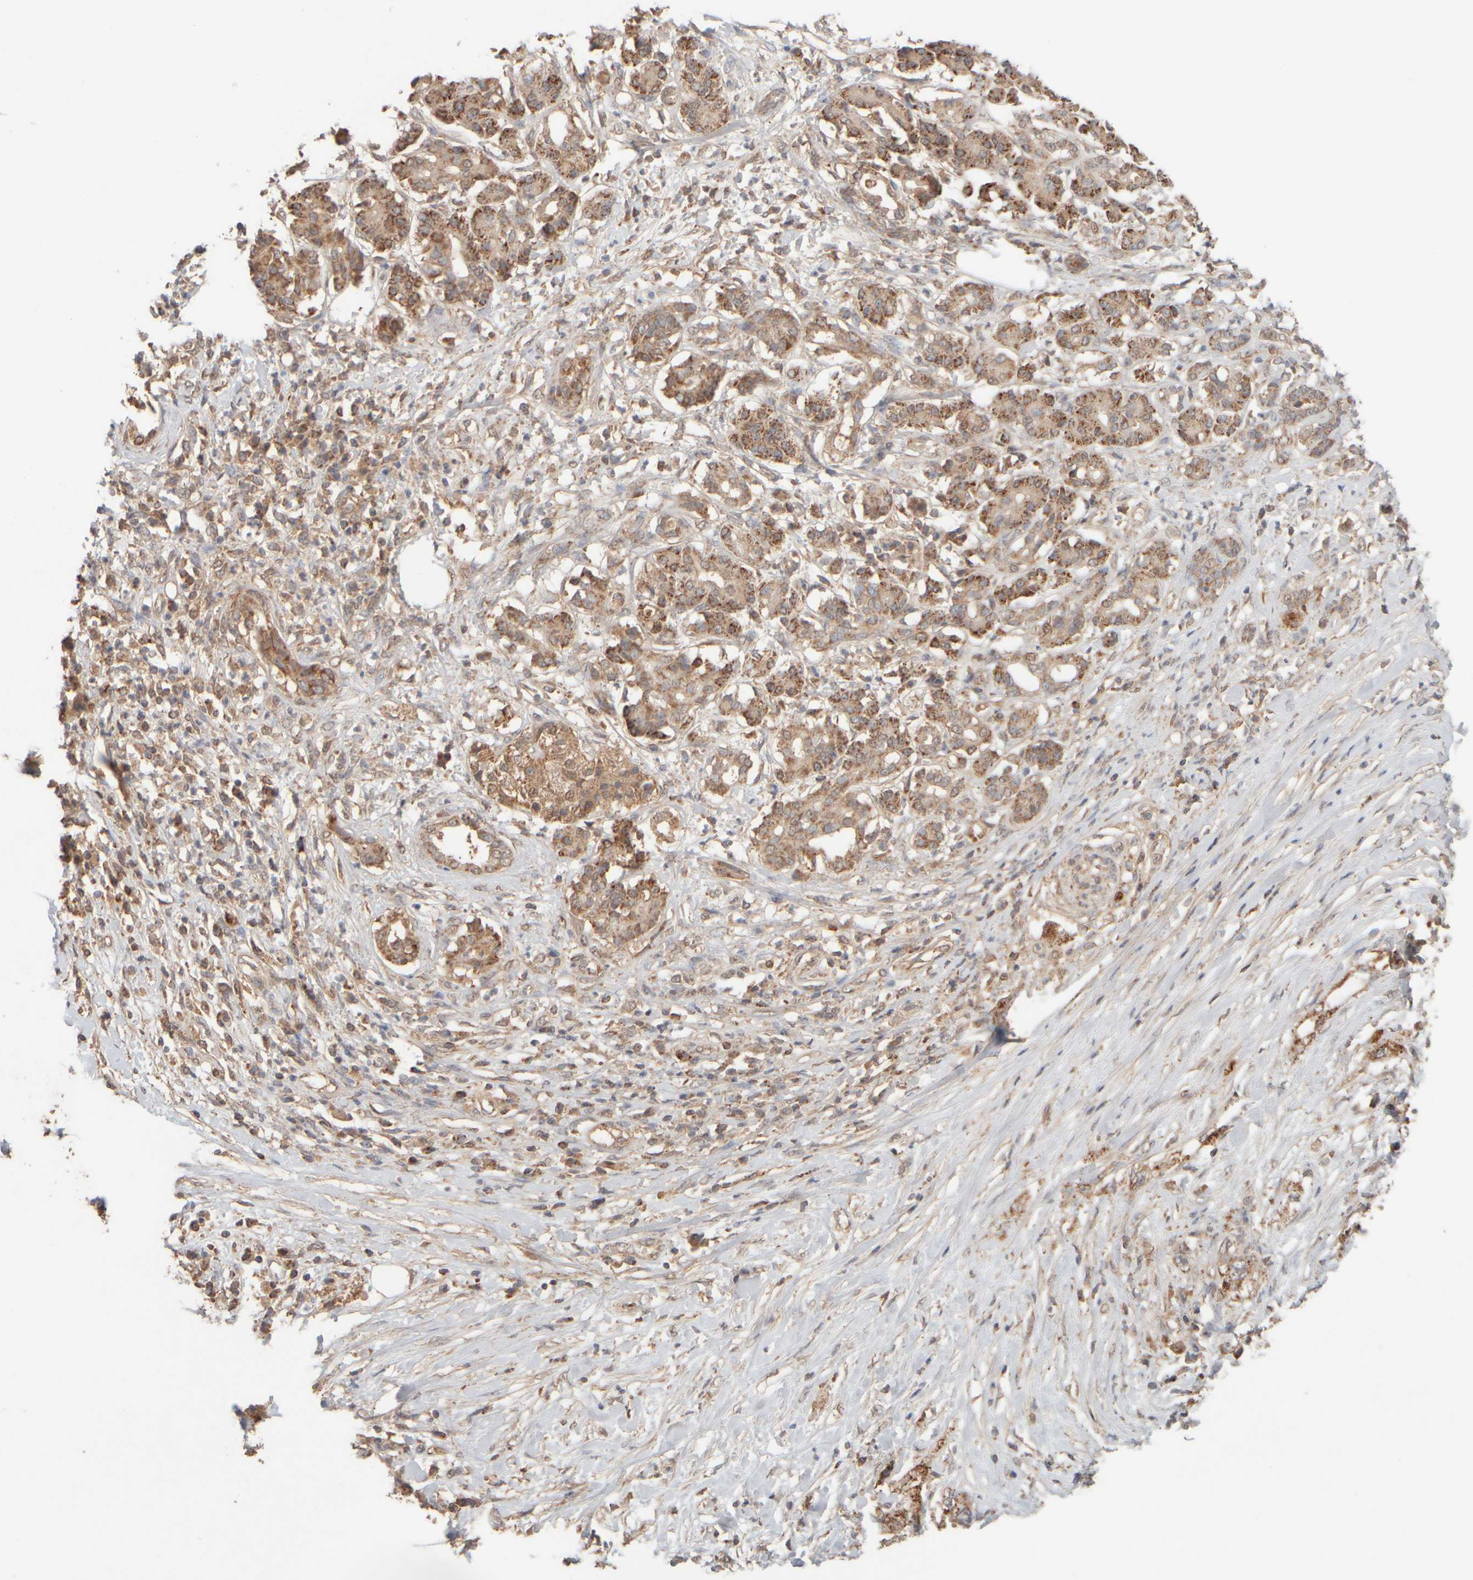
{"staining": {"intensity": "strong", "quantity": ">75%", "location": "cytoplasmic/membranous"}, "tissue": "pancreatic cancer", "cell_type": "Tumor cells", "image_type": "cancer", "snomed": [{"axis": "morphology", "description": "Adenocarcinoma, NOS"}, {"axis": "topography", "description": "Pancreas"}], "caption": "Human adenocarcinoma (pancreatic) stained with a protein marker reveals strong staining in tumor cells.", "gene": "EIF2B3", "patient": {"sex": "female", "age": 56}}